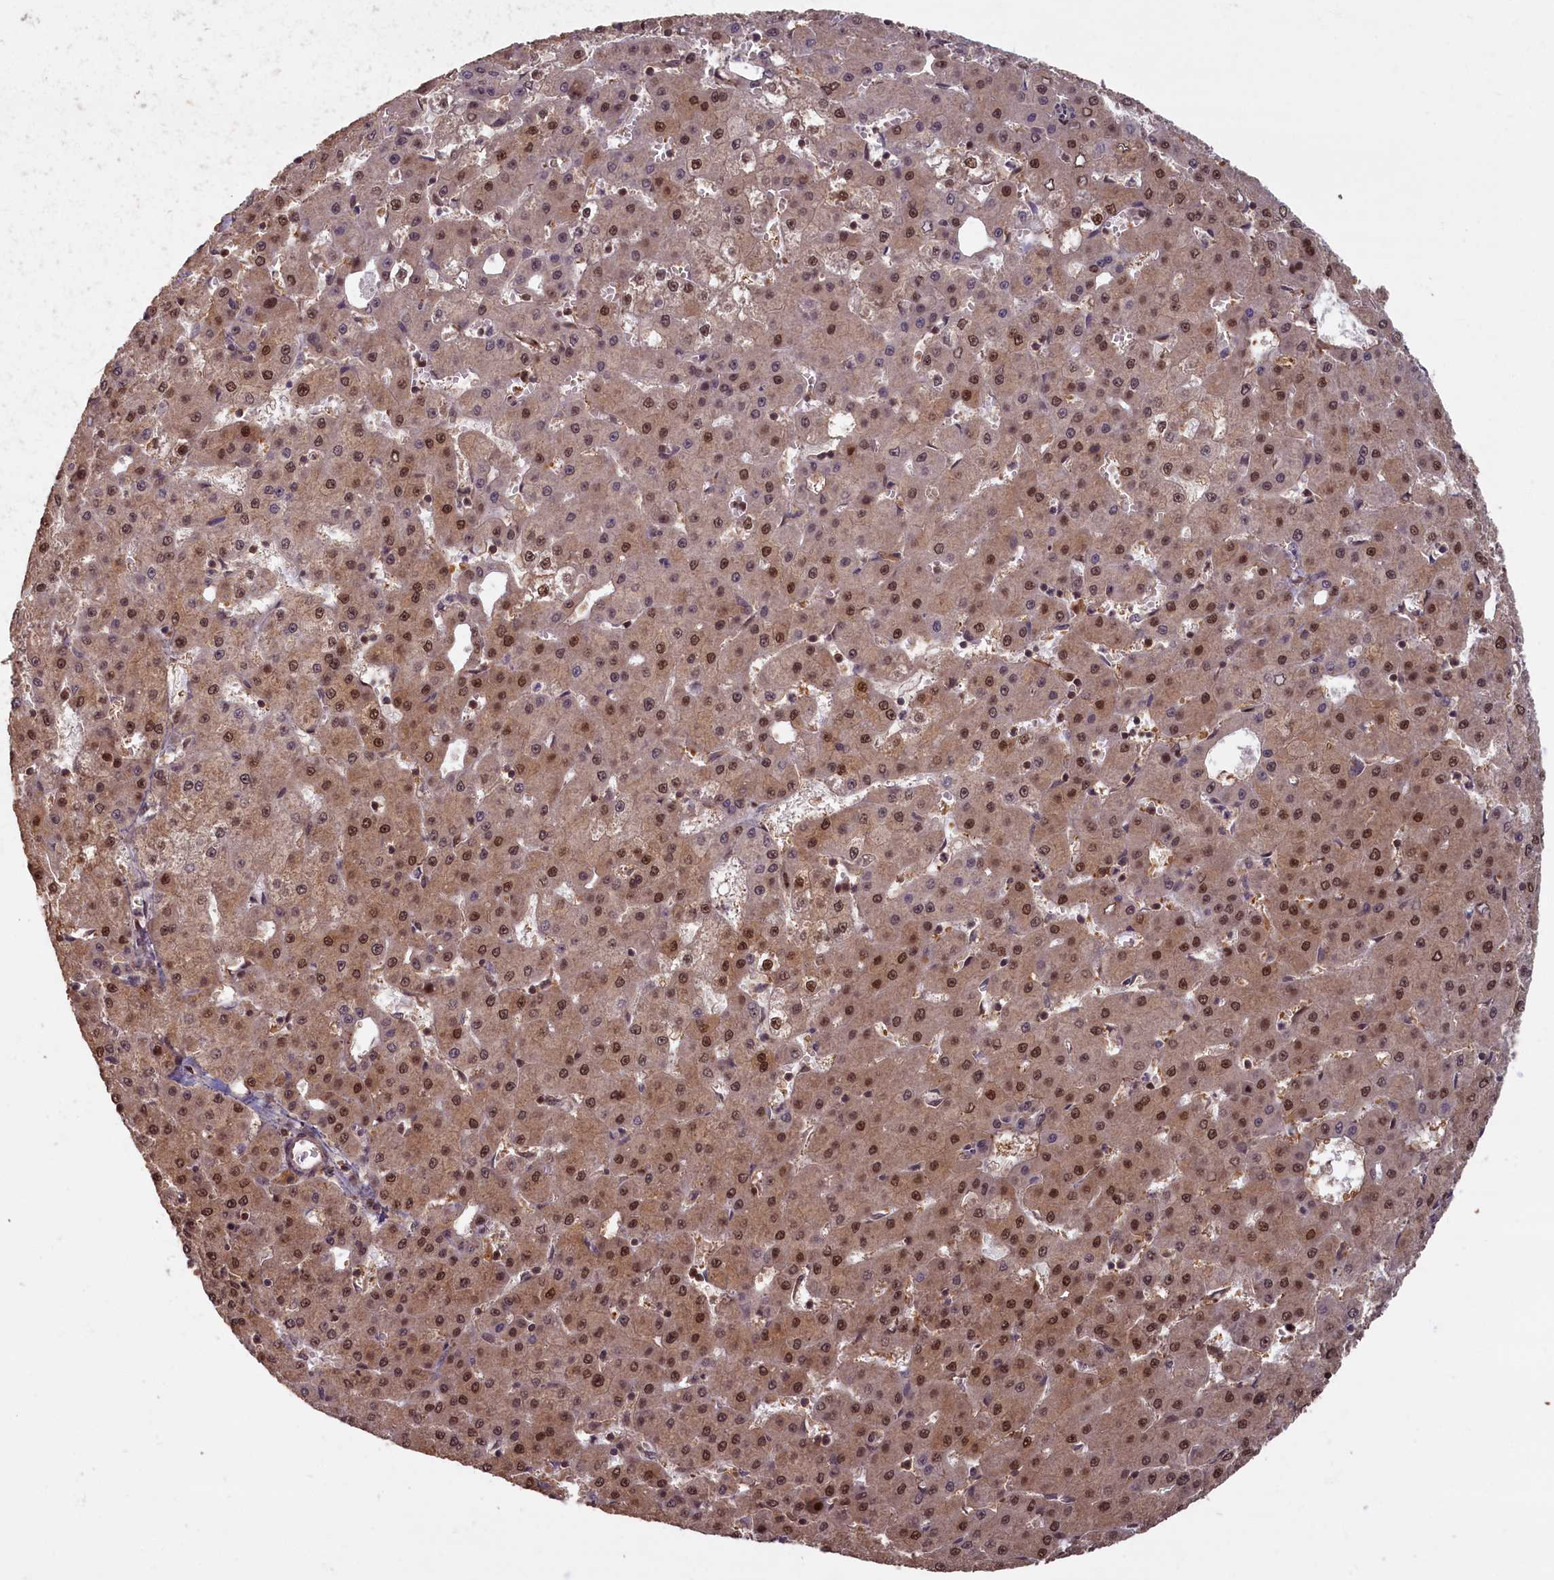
{"staining": {"intensity": "strong", "quantity": ">75%", "location": "cytoplasmic/membranous,nuclear"}, "tissue": "liver cancer", "cell_type": "Tumor cells", "image_type": "cancer", "snomed": [{"axis": "morphology", "description": "Carcinoma, Hepatocellular, NOS"}, {"axis": "topography", "description": "Liver"}], "caption": "Immunohistochemistry (IHC) photomicrograph of liver cancer stained for a protein (brown), which reveals high levels of strong cytoplasmic/membranous and nuclear staining in about >75% of tumor cells.", "gene": "HIF3A", "patient": {"sex": "male", "age": 47}}